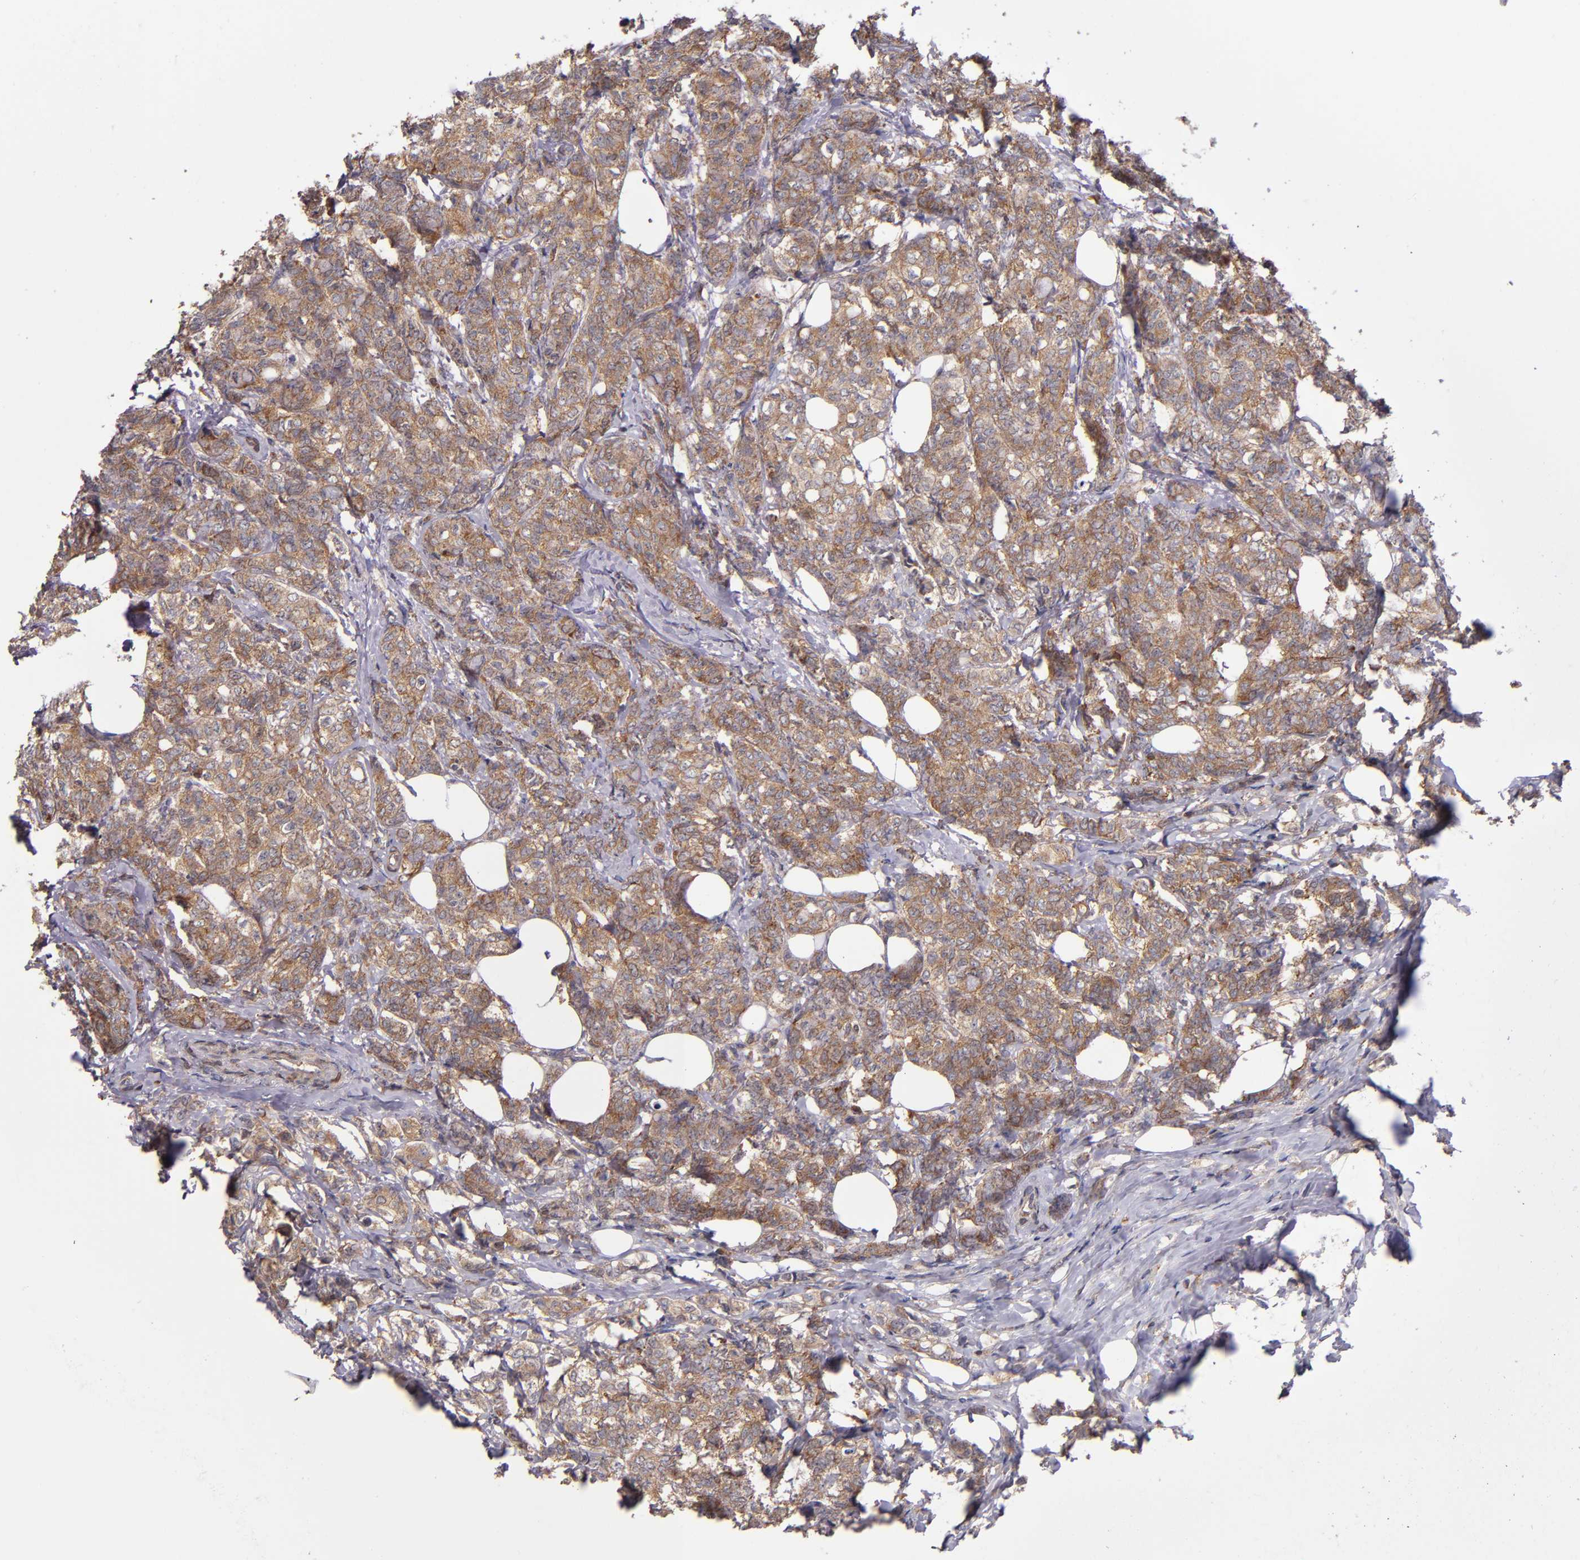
{"staining": {"intensity": "moderate", "quantity": ">75%", "location": "cytoplasmic/membranous"}, "tissue": "breast cancer", "cell_type": "Tumor cells", "image_type": "cancer", "snomed": [{"axis": "morphology", "description": "Lobular carcinoma"}, {"axis": "topography", "description": "Breast"}], "caption": "Immunohistochemical staining of human breast cancer (lobular carcinoma) shows medium levels of moderate cytoplasmic/membranous protein positivity in about >75% of tumor cells. The staining was performed using DAB to visualize the protein expression in brown, while the nuclei were stained in blue with hematoxylin (Magnification: 20x).", "gene": "EIF4ENIF1", "patient": {"sex": "female", "age": 60}}